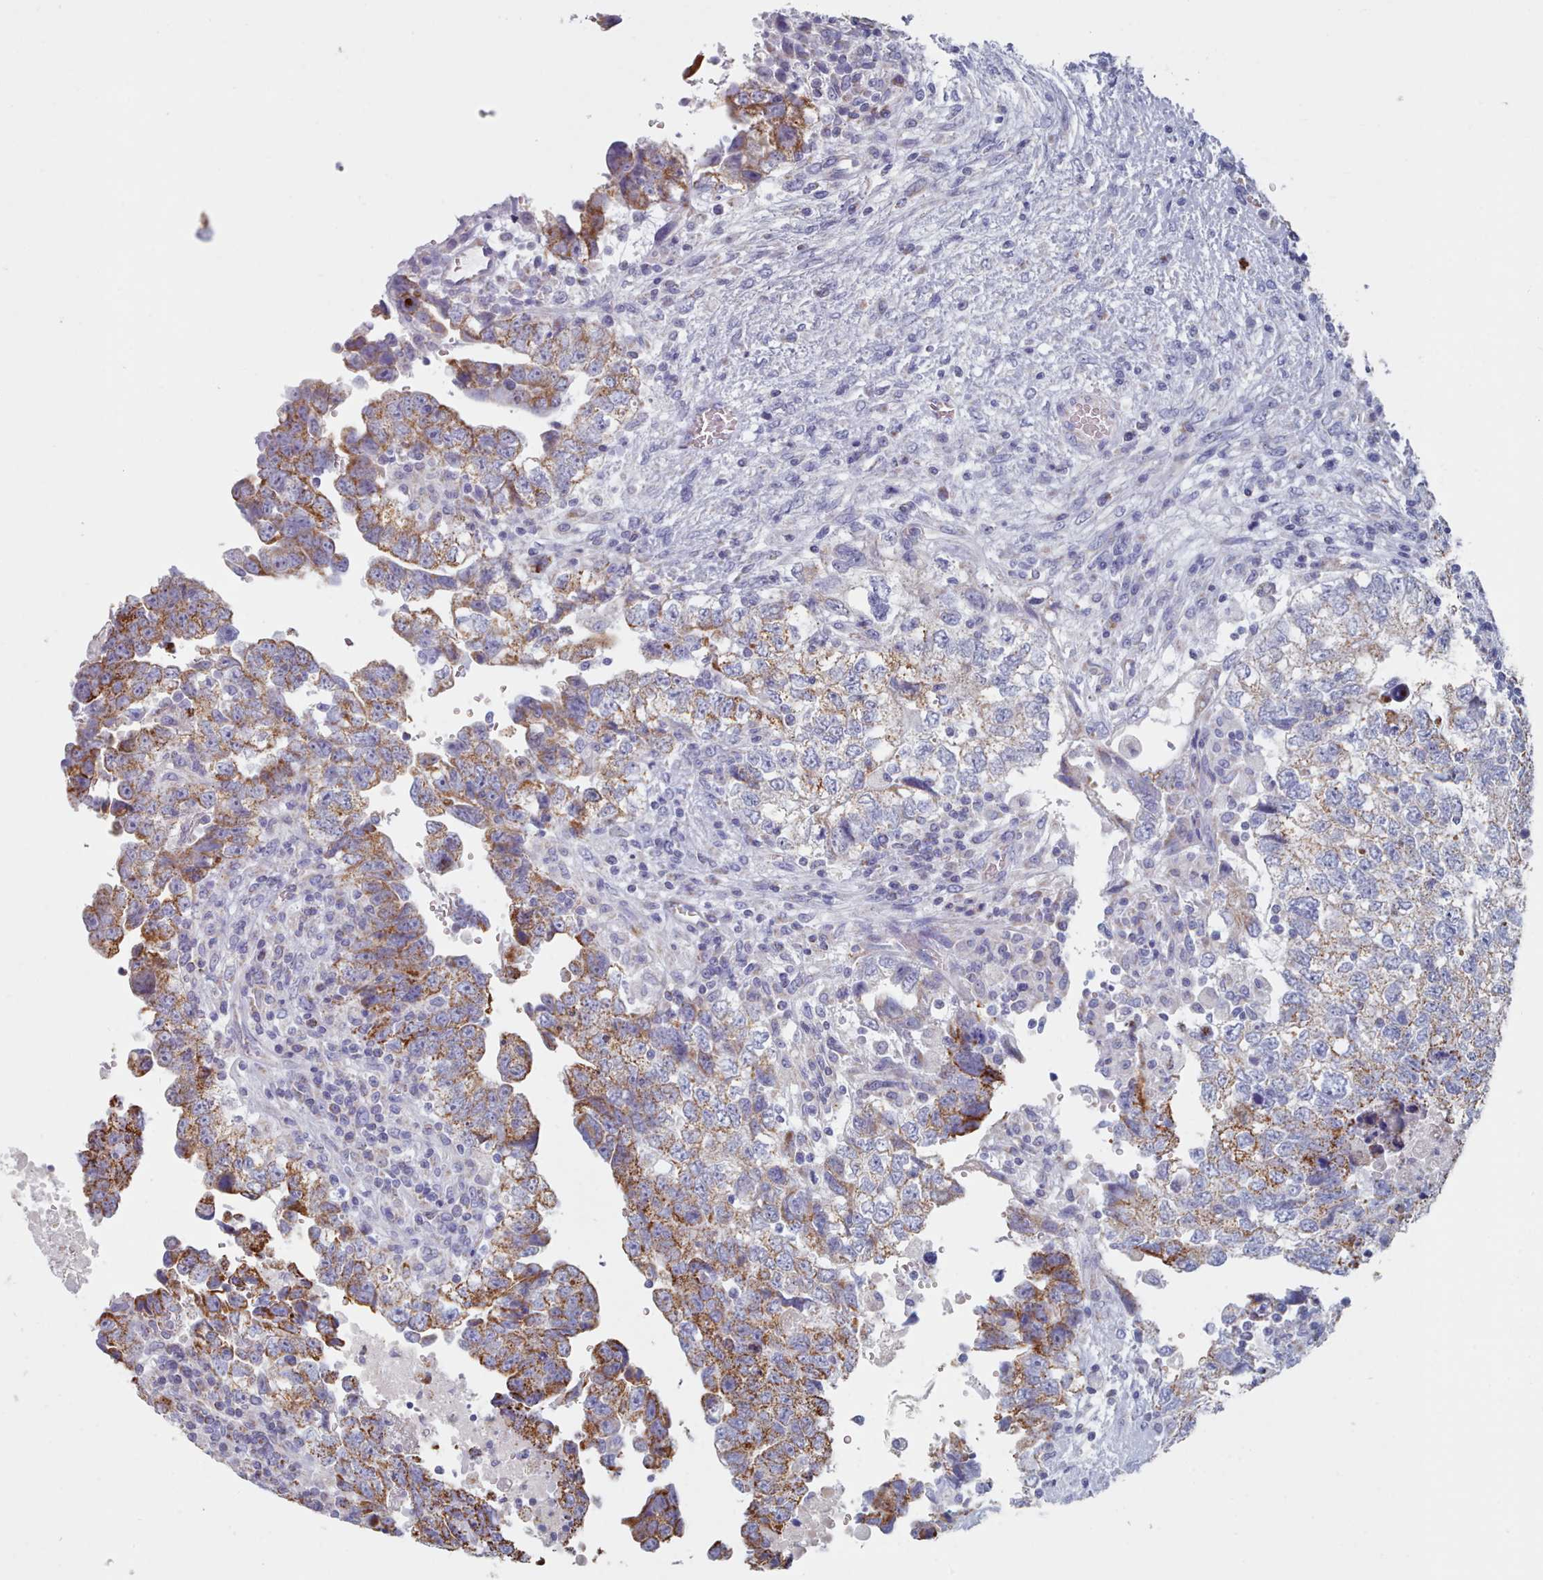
{"staining": {"intensity": "moderate", "quantity": ">75%", "location": "cytoplasmic/membranous"}, "tissue": "testis cancer", "cell_type": "Tumor cells", "image_type": "cancer", "snomed": [{"axis": "morphology", "description": "Carcinoma, Embryonal, NOS"}, {"axis": "topography", "description": "Testis"}], "caption": "Immunohistochemical staining of human embryonal carcinoma (testis) shows moderate cytoplasmic/membranous protein expression in about >75% of tumor cells. (Stains: DAB (3,3'-diaminobenzidine) in brown, nuclei in blue, Microscopy: brightfield microscopy at high magnification).", "gene": "HAO1", "patient": {"sex": "male", "age": 37}}